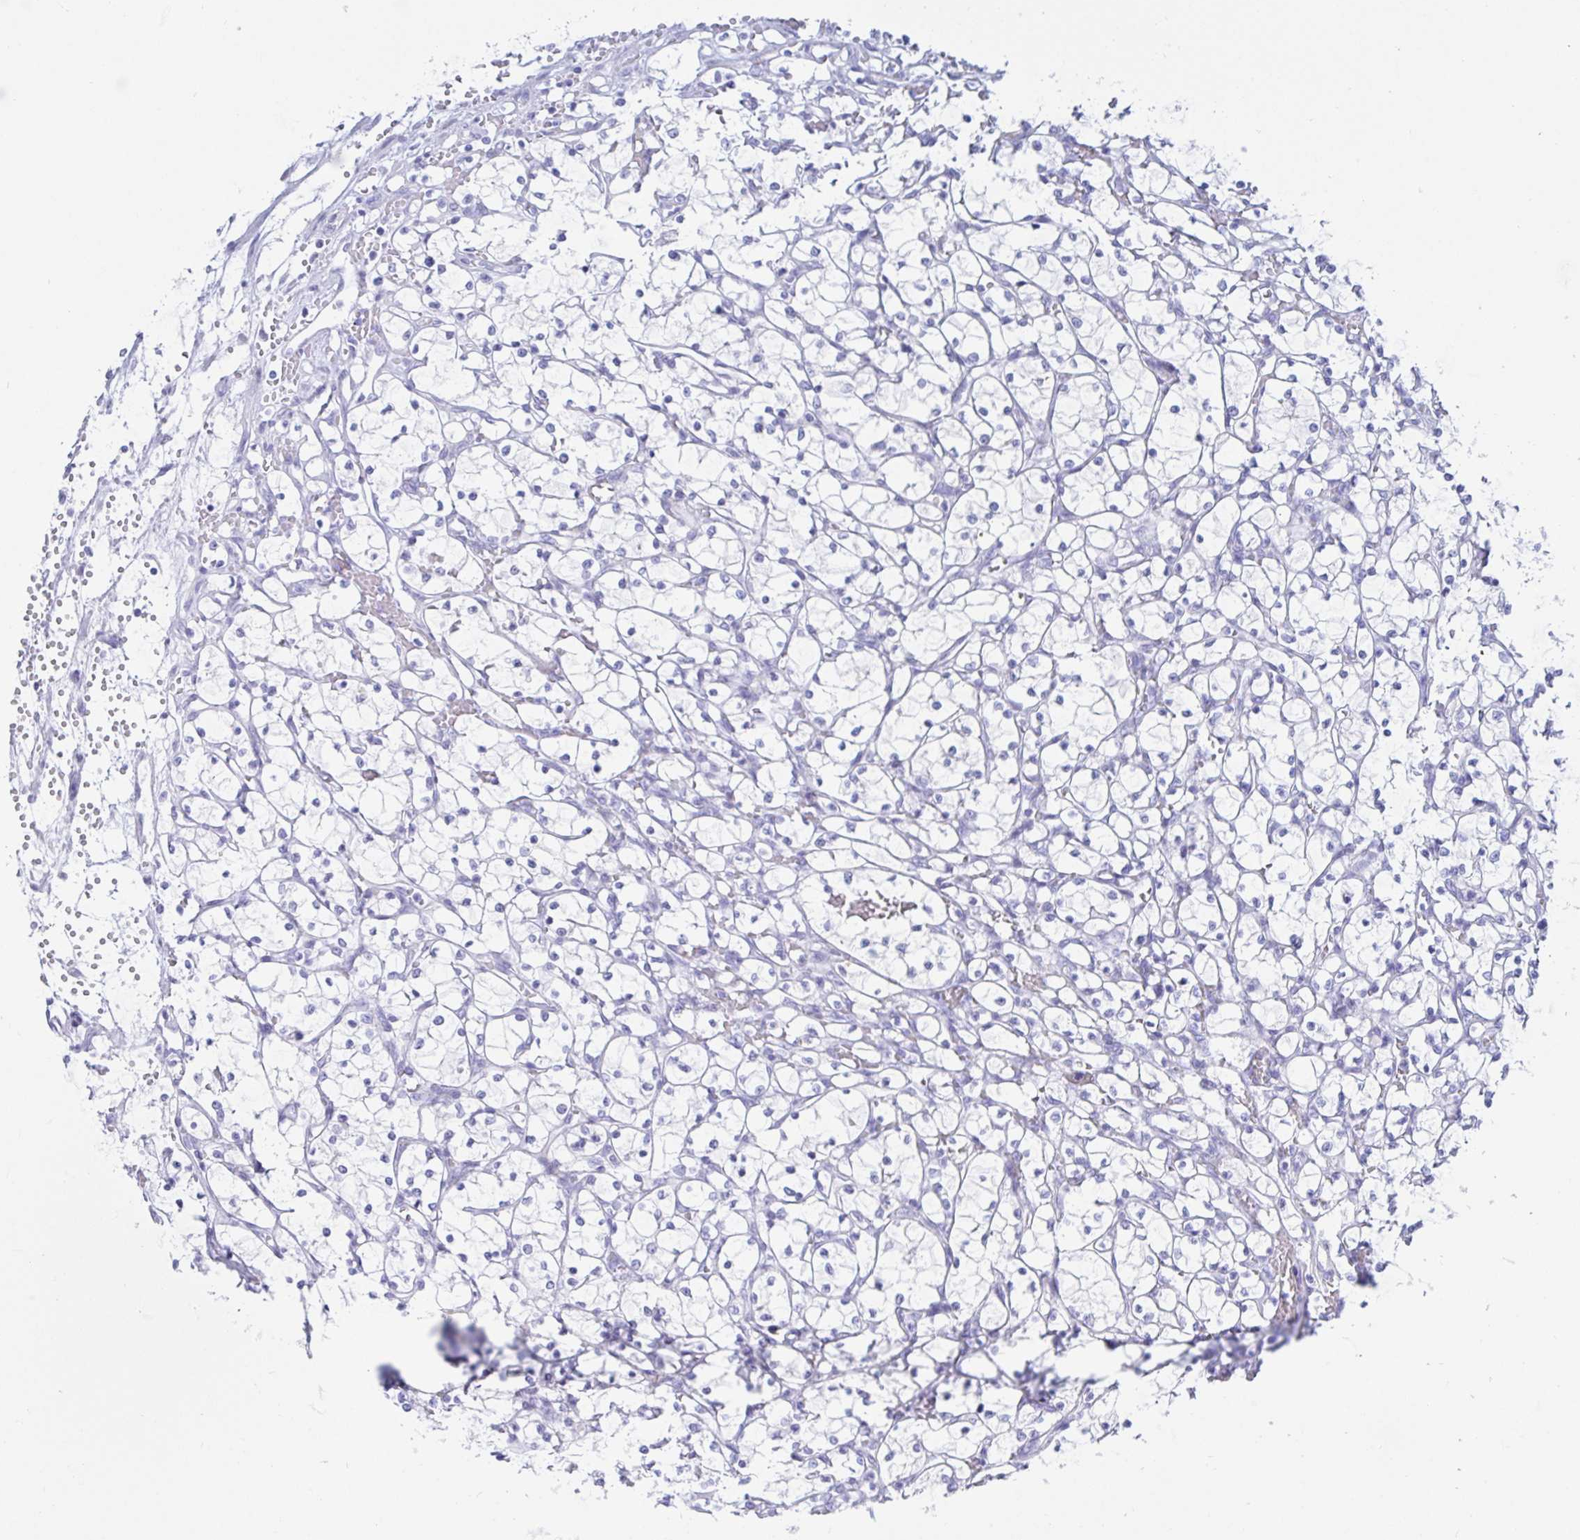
{"staining": {"intensity": "negative", "quantity": "none", "location": "none"}, "tissue": "renal cancer", "cell_type": "Tumor cells", "image_type": "cancer", "snomed": [{"axis": "morphology", "description": "Adenocarcinoma, NOS"}, {"axis": "topography", "description": "Kidney"}], "caption": "Renal adenocarcinoma was stained to show a protein in brown. There is no significant staining in tumor cells.", "gene": "KCNH6", "patient": {"sex": "female", "age": 69}}